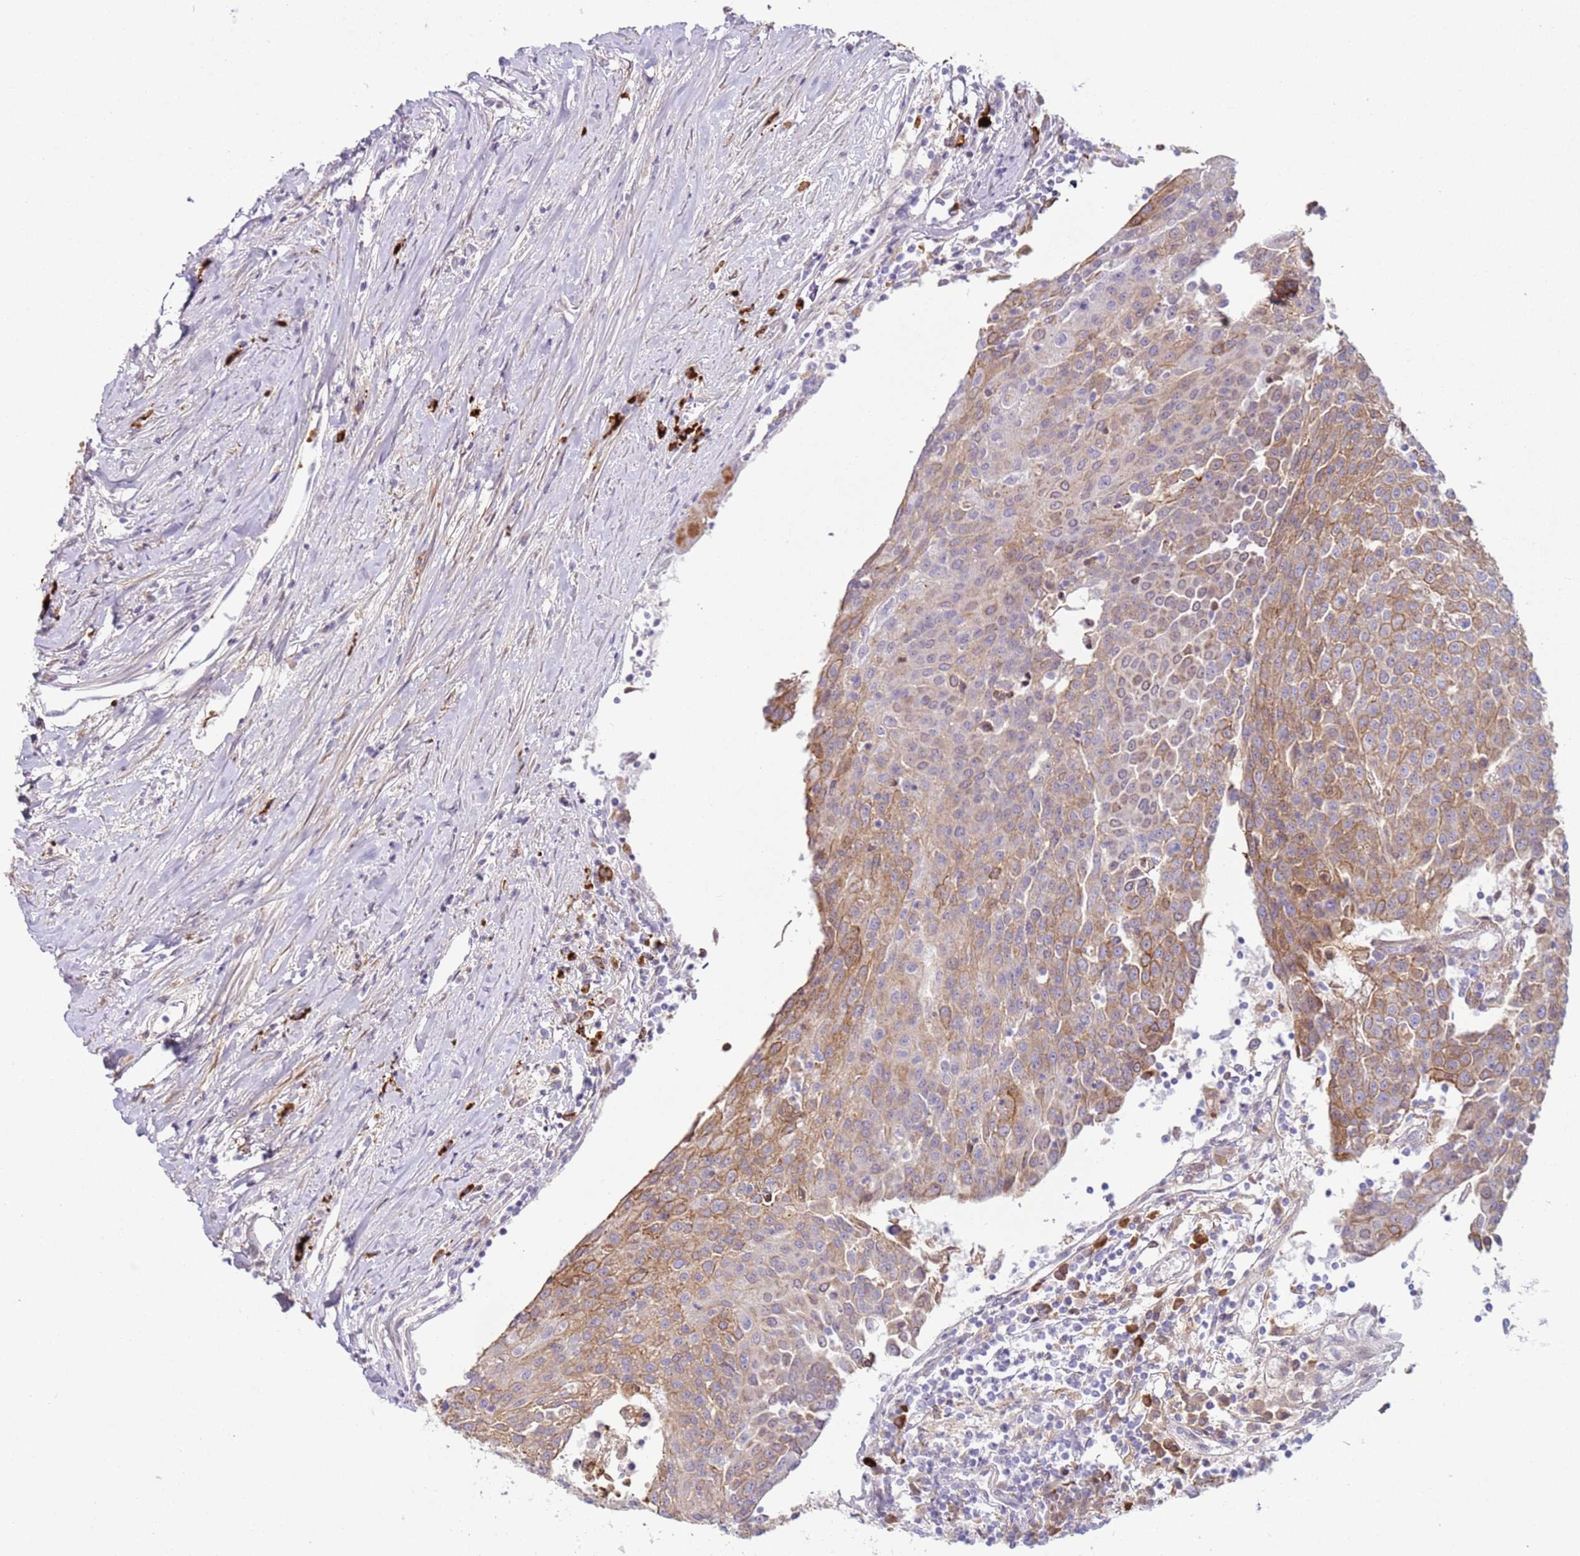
{"staining": {"intensity": "moderate", "quantity": "25%-75%", "location": "cytoplasmic/membranous"}, "tissue": "urothelial cancer", "cell_type": "Tumor cells", "image_type": "cancer", "snomed": [{"axis": "morphology", "description": "Urothelial carcinoma, High grade"}, {"axis": "topography", "description": "Urinary bladder"}], "caption": "This image shows immunohistochemistry staining of high-grade urothelial carcinoma, with medium moderate cytoplasmic/membranous positivity in about 25%-75% of tumor cells.", "gene": "NPAP1", "patient": {"sex": "female", "age": 85}}